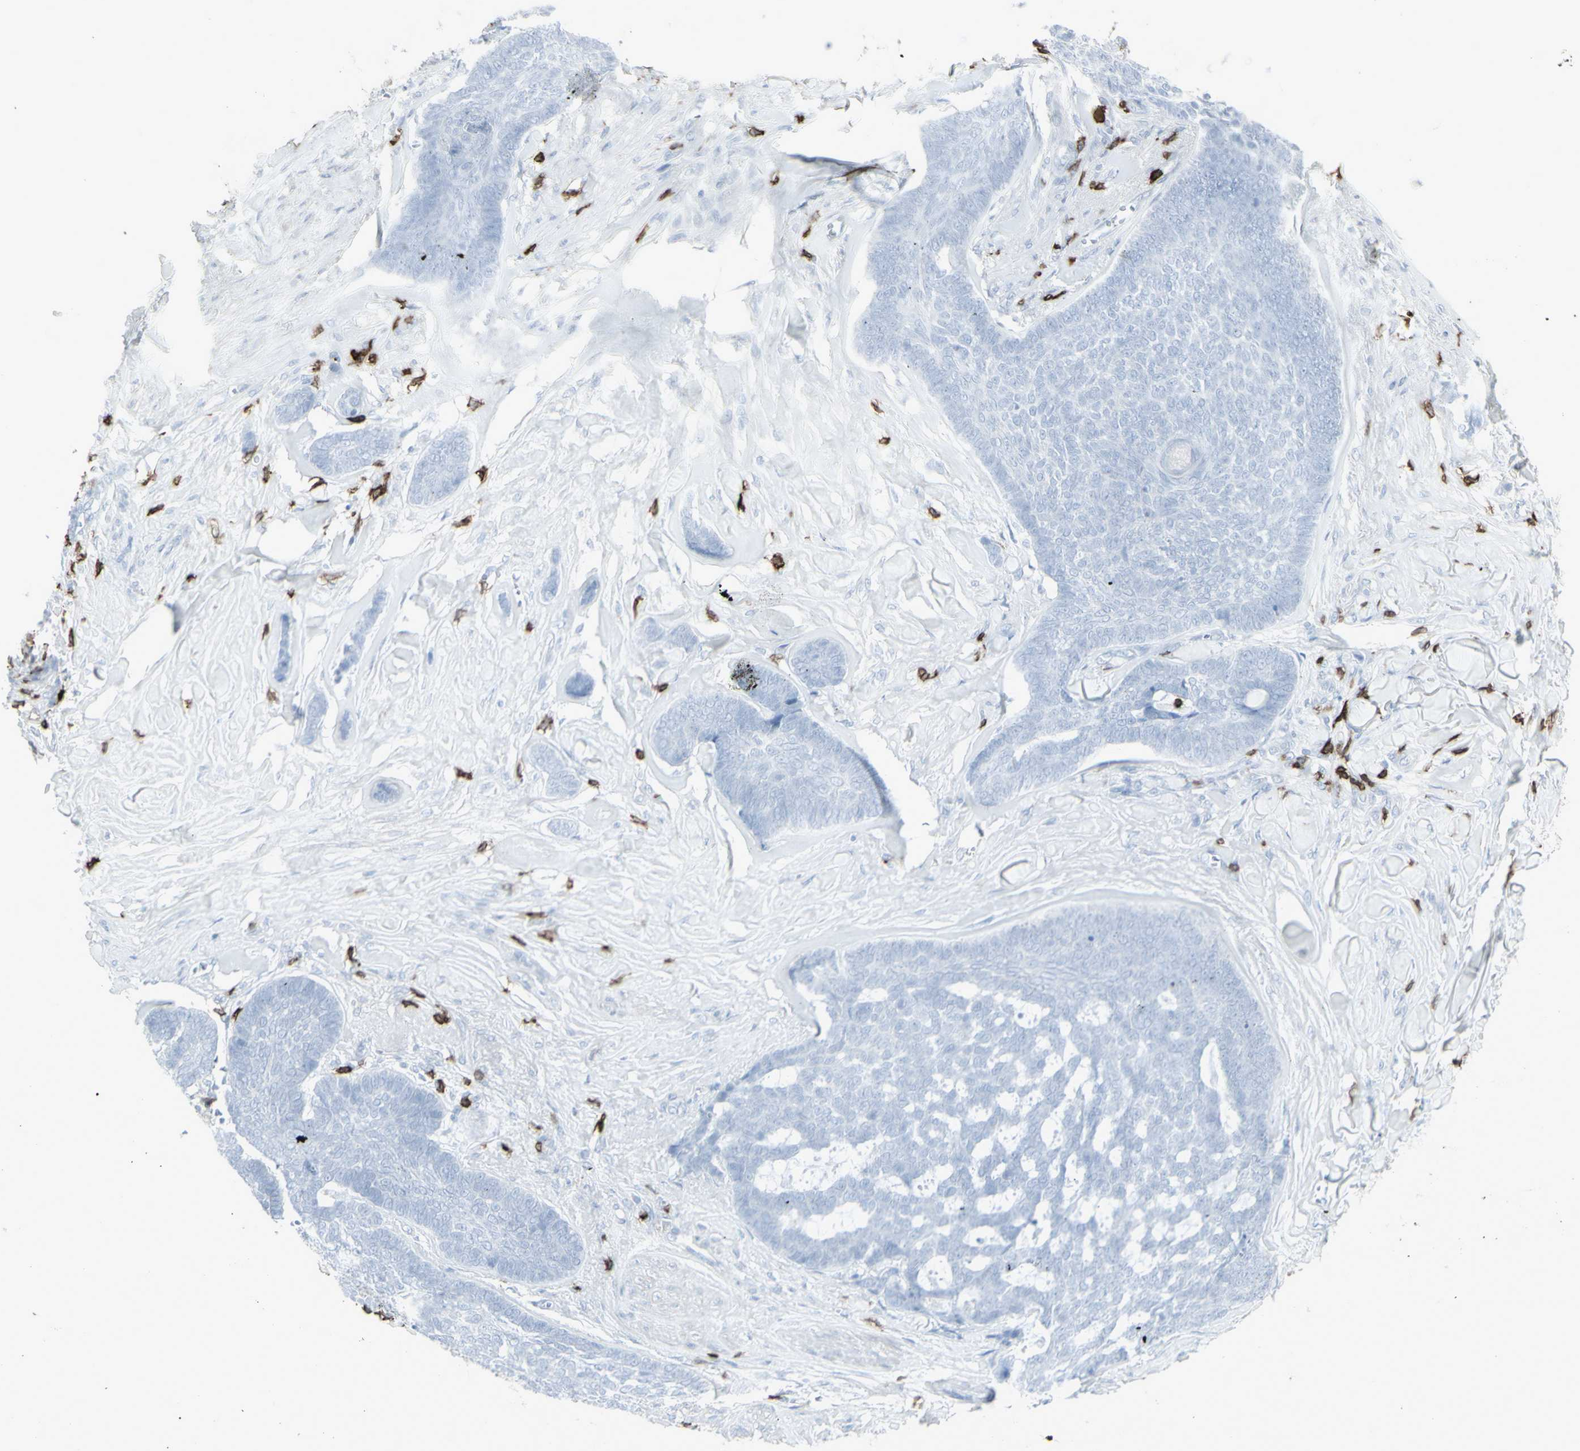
{"staining": {"intensity": "negative", "quantity": "none", "location": "none"}, "tissue": "skin cancer", "cell_type": "Tumor cells", "image_type": "cancer", "snomed": [{"axis": "morphology", "description": "Basal cell carcinoma"}, {"axis": "topography", "description": "Skin"}], "caption": "An image of human skin cancer is negative for staining in tumor cells.", "gene": "CD247", "patient": {"sex": "male", "age": 84}}